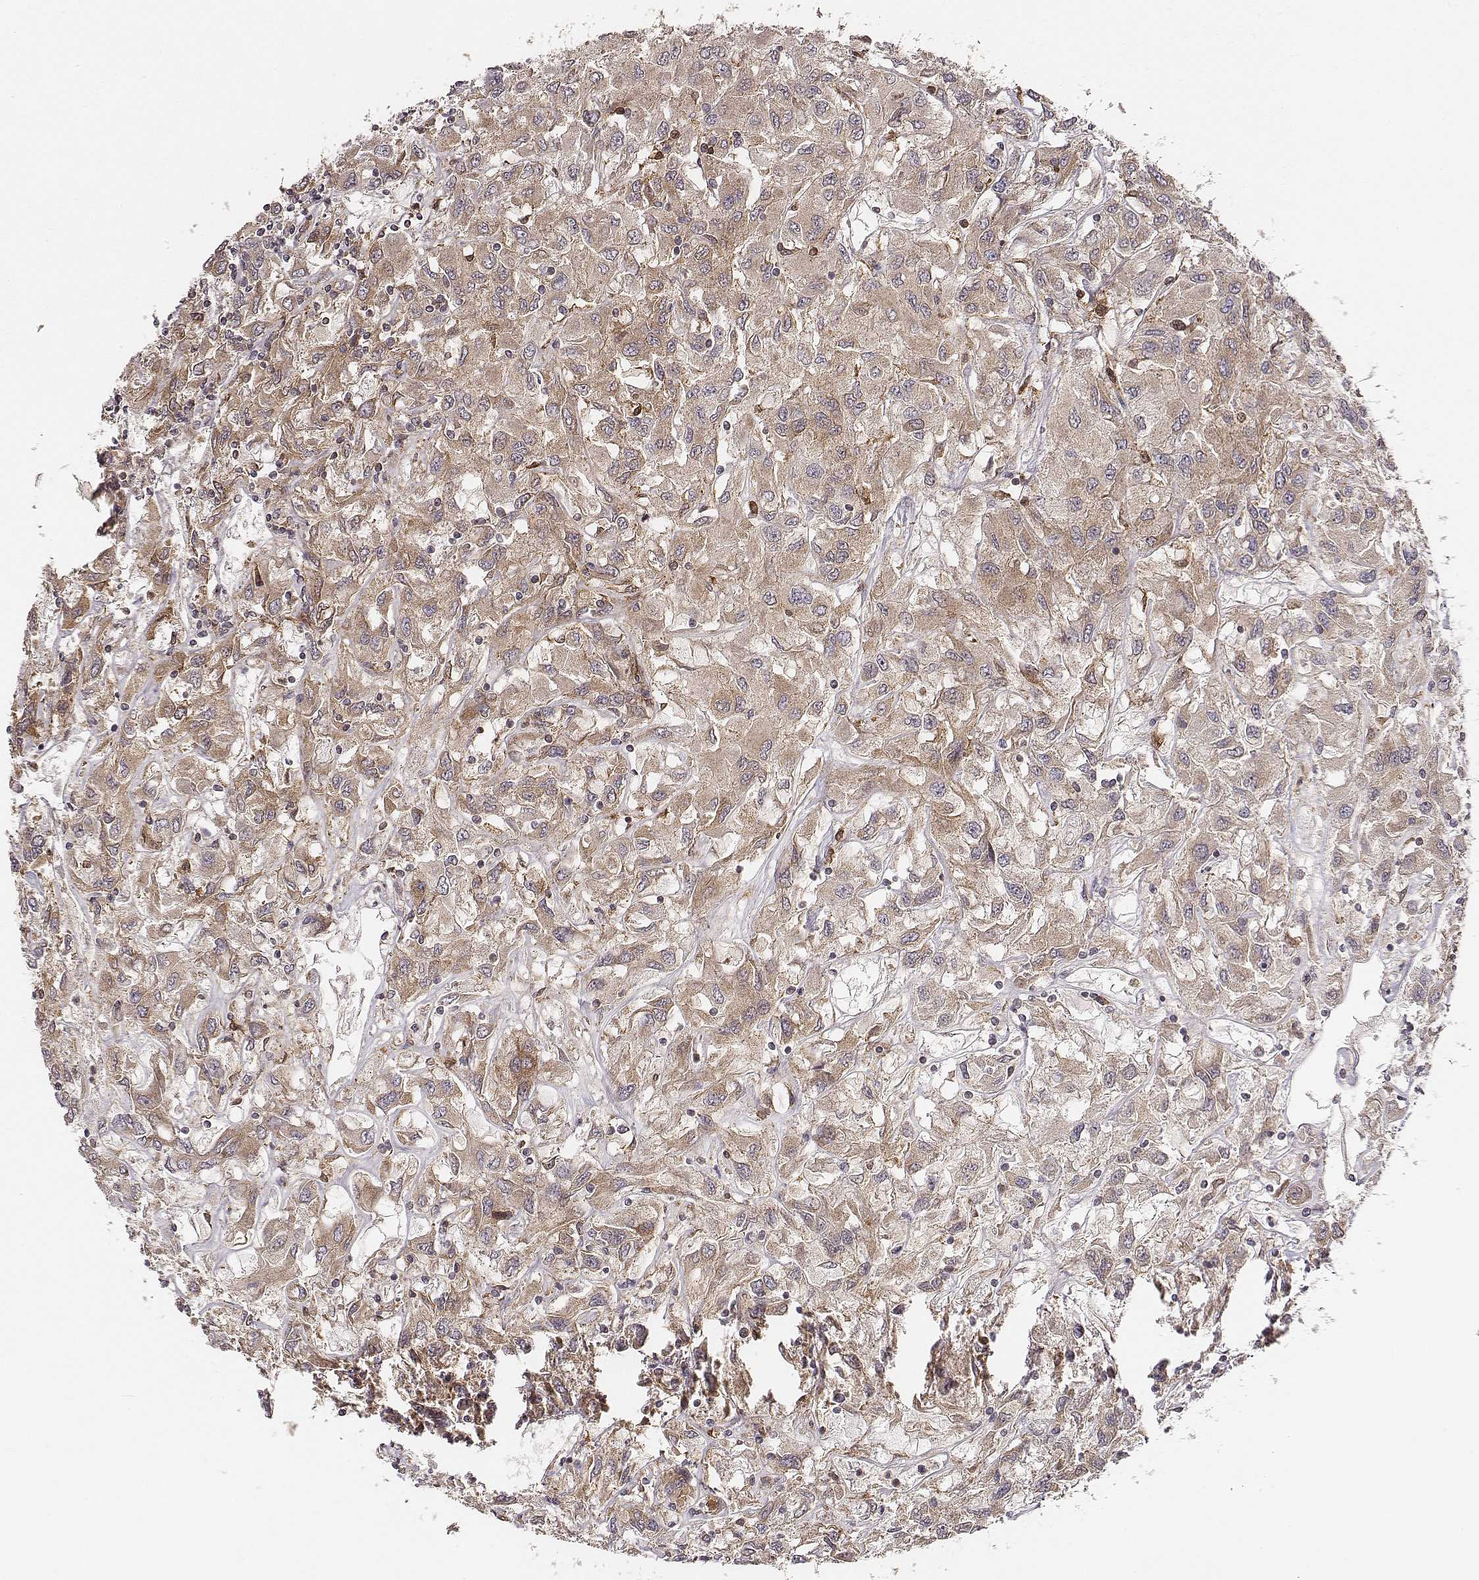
{"staining": {"intensity": "moderate", "quantity": ">75%", "location": "cytoplasmic/membranous"}, "tissue": "renal cancer", "cell_type": "Tumor cells", "image_type": "cancer", "snomed": [{"axis": "morphology", "description": "Adenocarcinoma, NOS"}, {"axis": "topography", "description": "Kidney"}], "caption": "Tumor cells display medium levels of moderate cytoplasmic/membranous positivity in approximately >75% of cells in human renal cancer.", "gene": "VPS26A", "patient": {"sex": "female", "age": 76}}